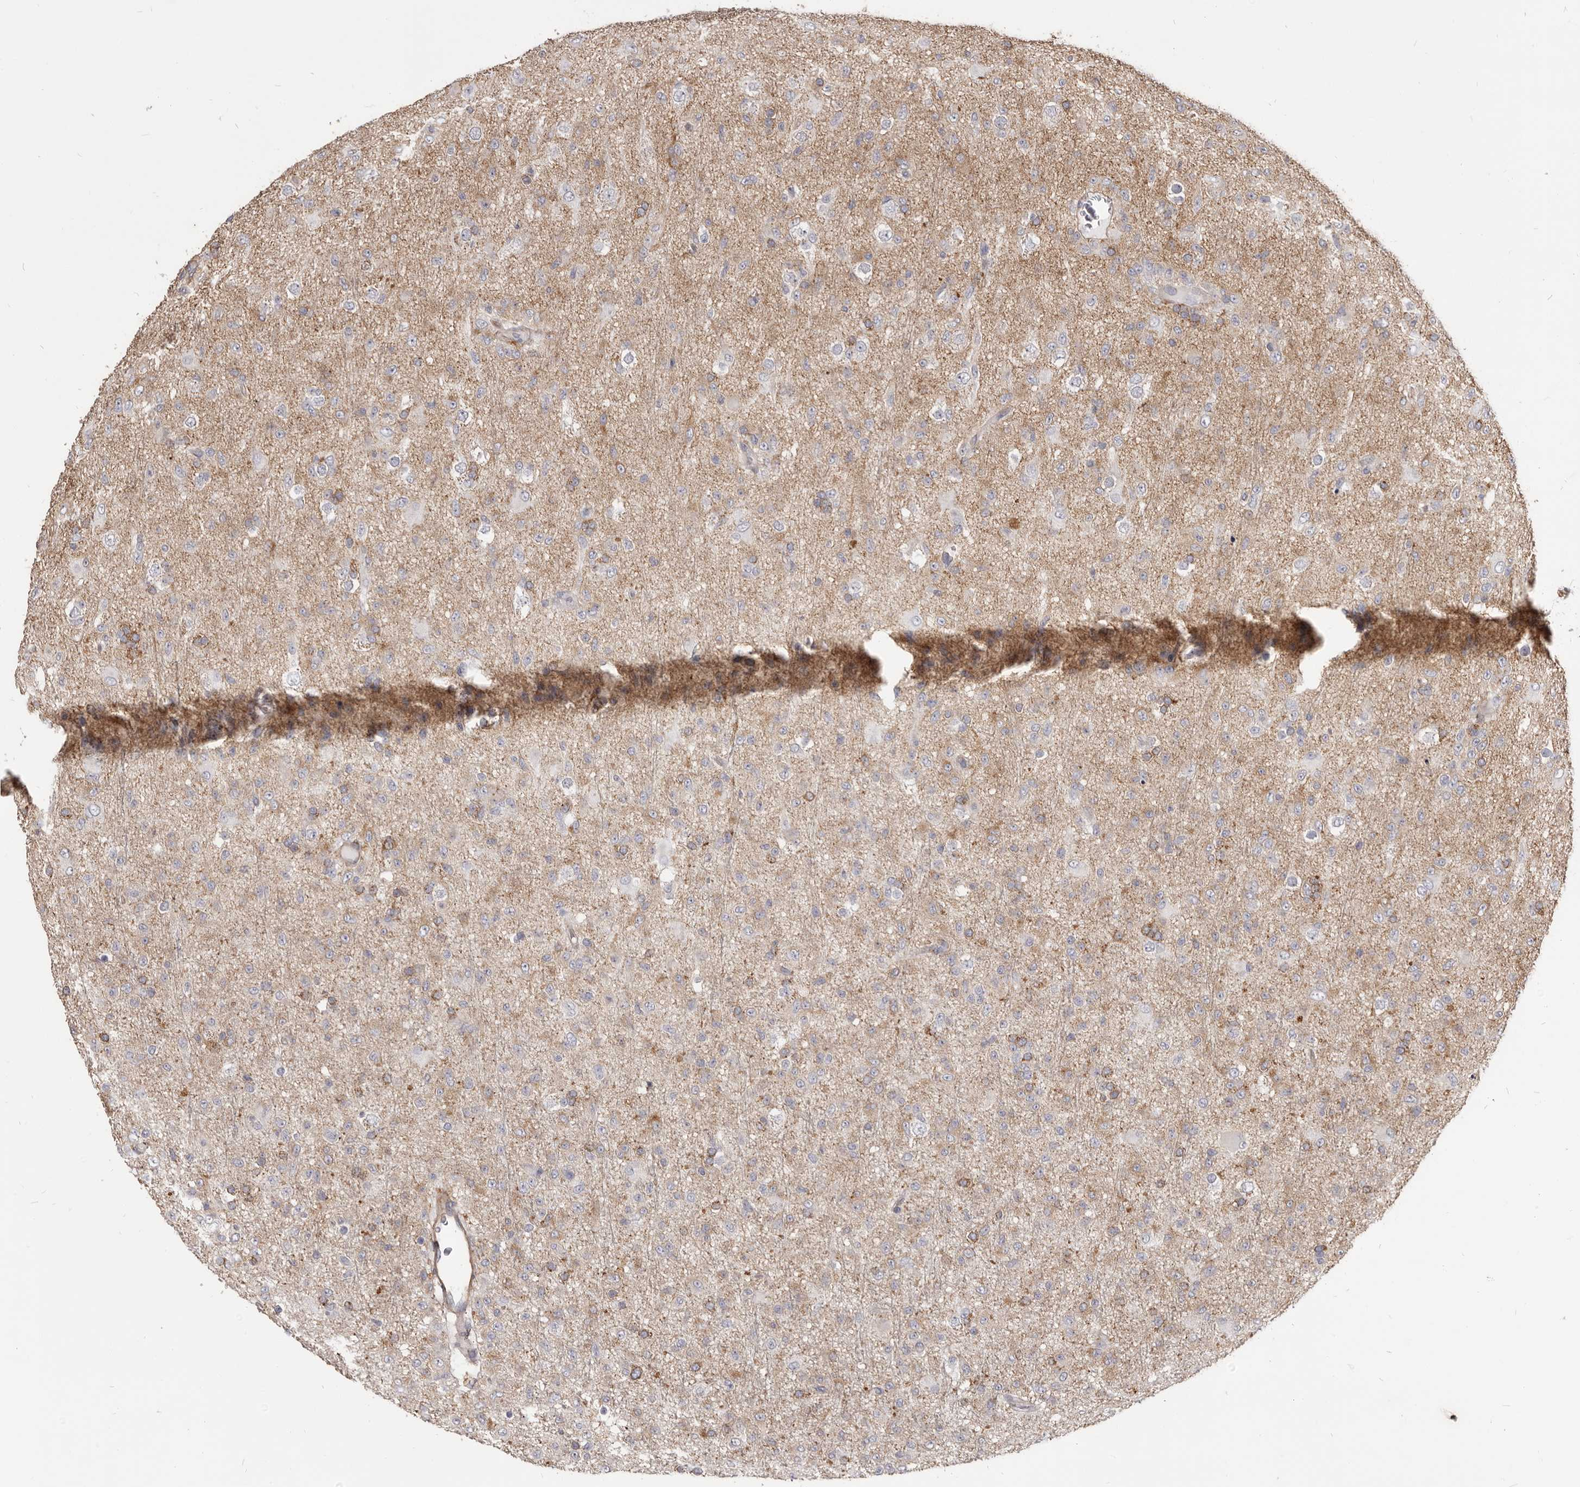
{"staining": {"intensity": "weak", "quantity": "25%-75%", "location": "cytoplasmic/membranous"}, "tissue": "glioma", "cell_type": "Tumor cells", "image_type": "cancer", "snomed": [{"axis": "morphology", "description": "Glioma, malignant, Low grade"}, {"axis": "topography", "description": "Brain"}], "caption": "Malignant glioma (low-grade) stained with a brown dye shows weak cytoplasmic/membranous positive staining in about 25%-75% of tumor cells.", "gene": "TPD52", "patient": {"sex": "male", "age": 65}}